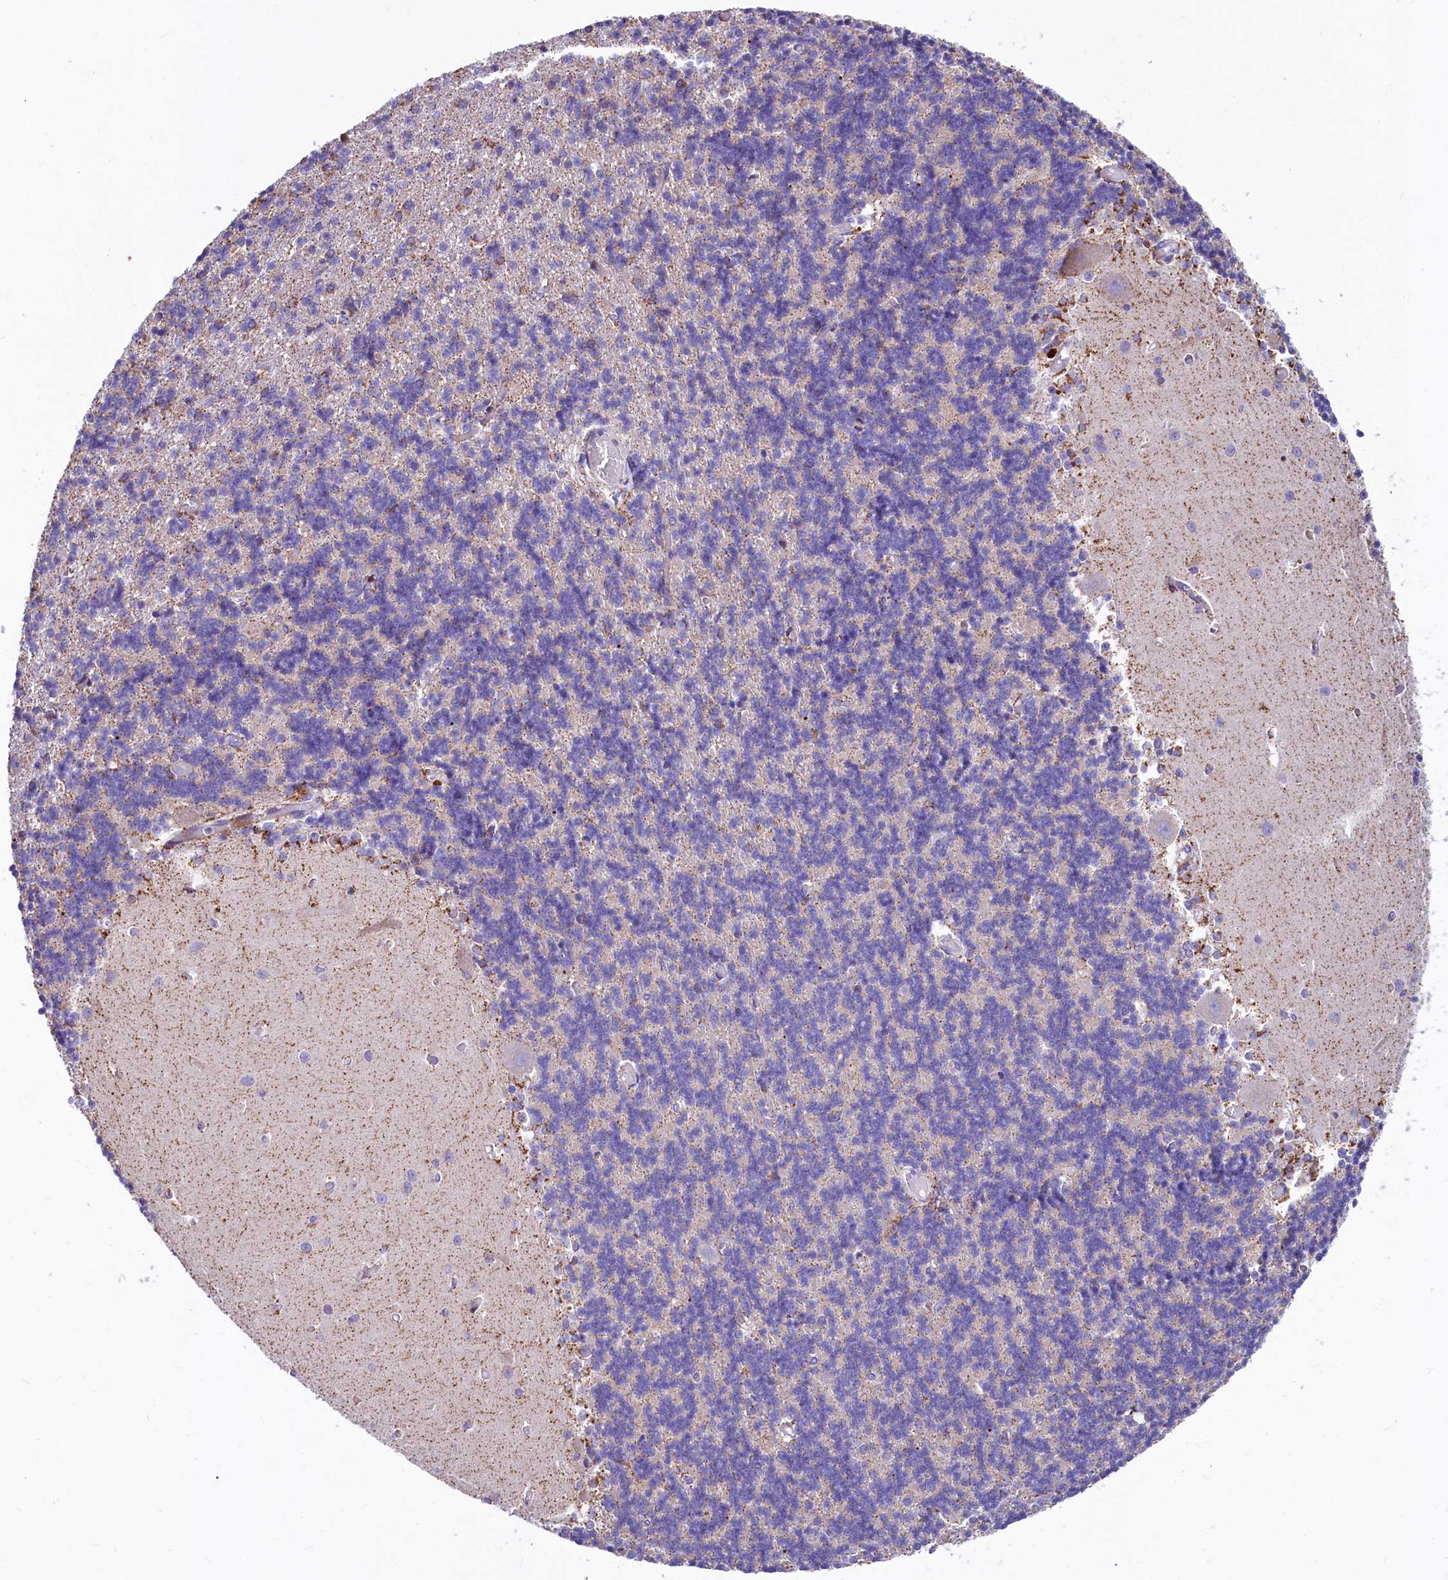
{"staining": {"intensity": "negative", "quantity": "none", "location": "none"}, "tissue": "cerebellum", "cell_type": "Cells in granular layer", "image_type": "normal", "snomed": [{"axis": "morphology", "description": "Normal tissue, NOS"}, {"axis": "topography", "description": "Cerebellum"}], "caption": "Immunohistochemistry (IHC) photomicrograph of normal cerebellum: cerebellum stained with DAB exhibits no significant protein expression in cells in granular layer. (DAB (3,3'-diaminobenzidine) IHC with hematoxylin counter stain).", "gene": "VWCE", "patient": {"sex": "male", "age": 37}}